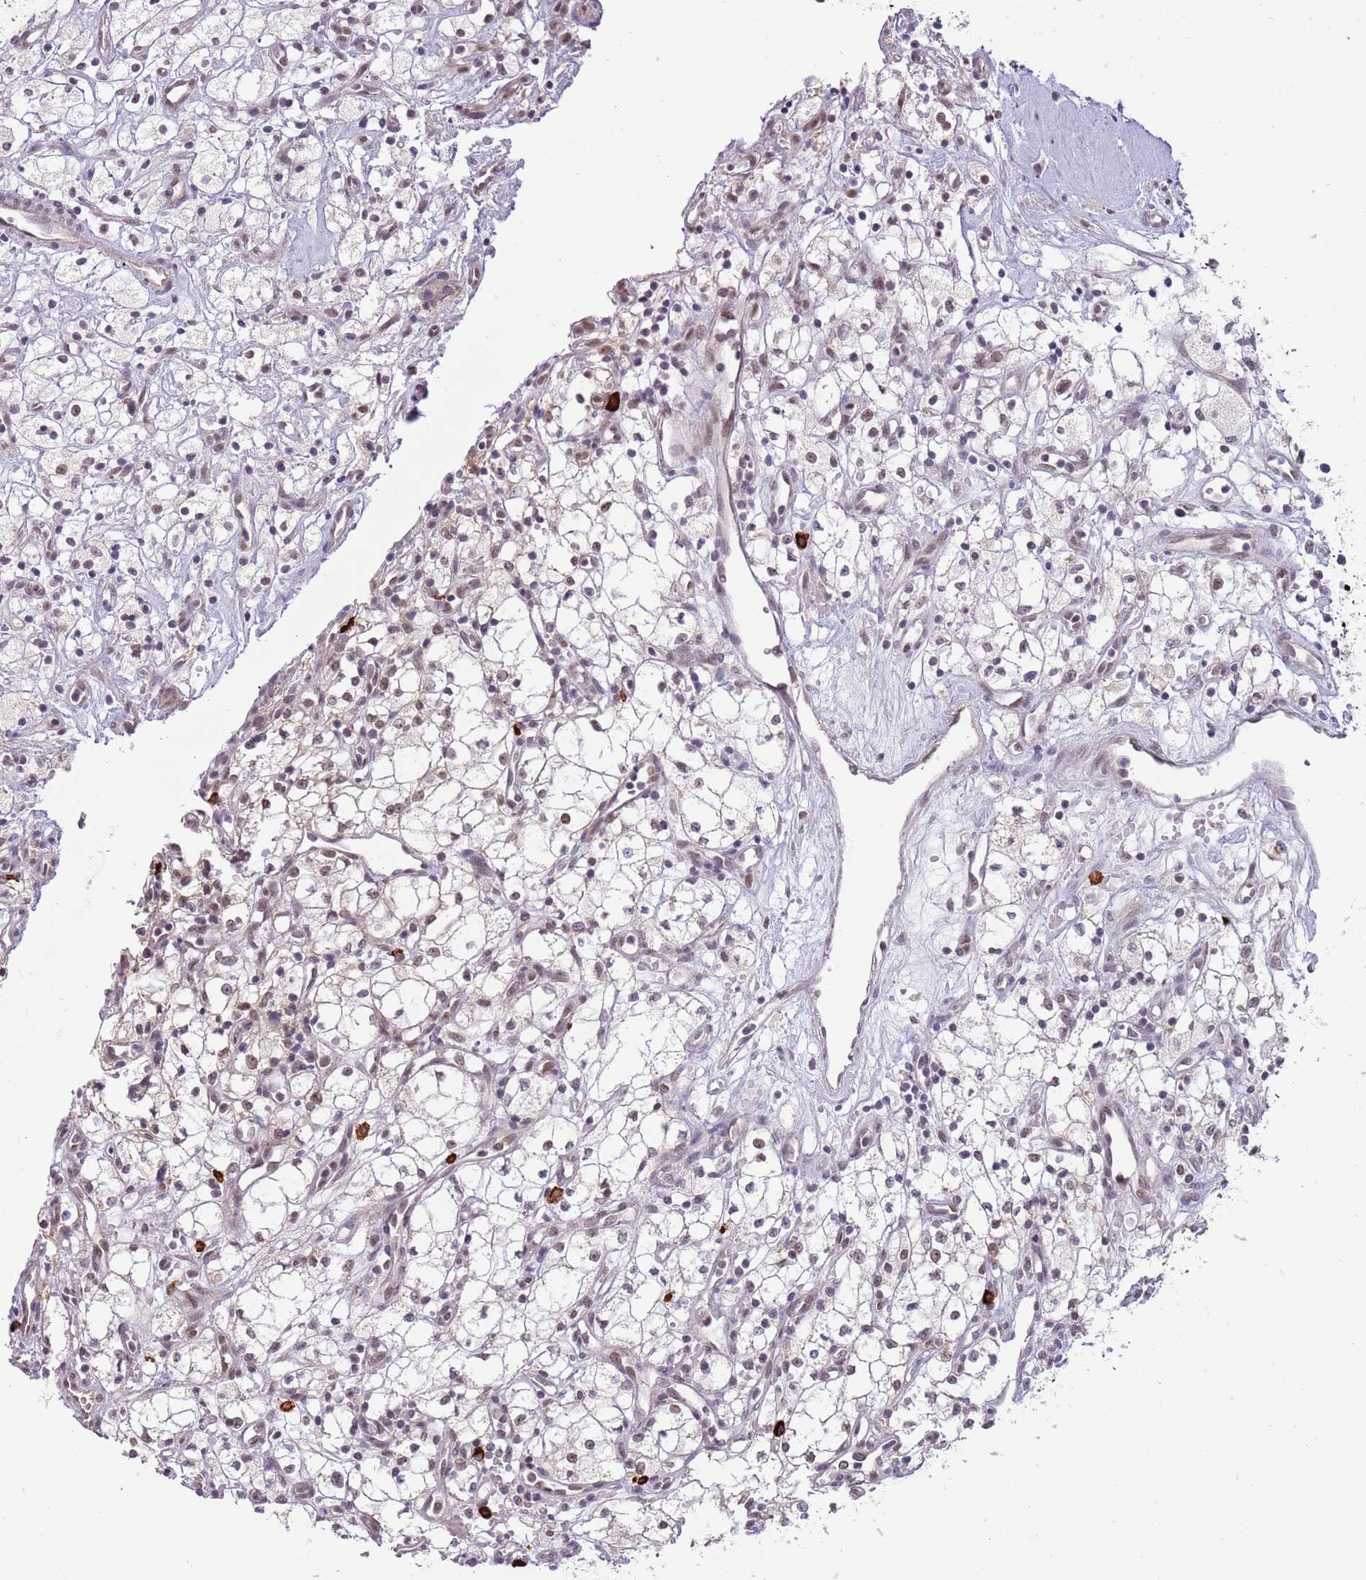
{"staining": {"intensity": "weak", "quantity": "25%-75%", "location": "nuclear"}, "tissue": "renal cancer", "cell_type": "Tumor cells", "image_type": "cancer", "snomed": [{"axis": "morphology", "description": "Adenocarcinoma, NOS"}, {"axis": "topography", "description": "Kidney"}], "caption": "Protein staining of renal cancer tissue displays weak nuclear staining in approximately 25%-75% of tumor cells.", "gene": "FAM120AOS", "patient": {"sex": "male", "age": 59}}